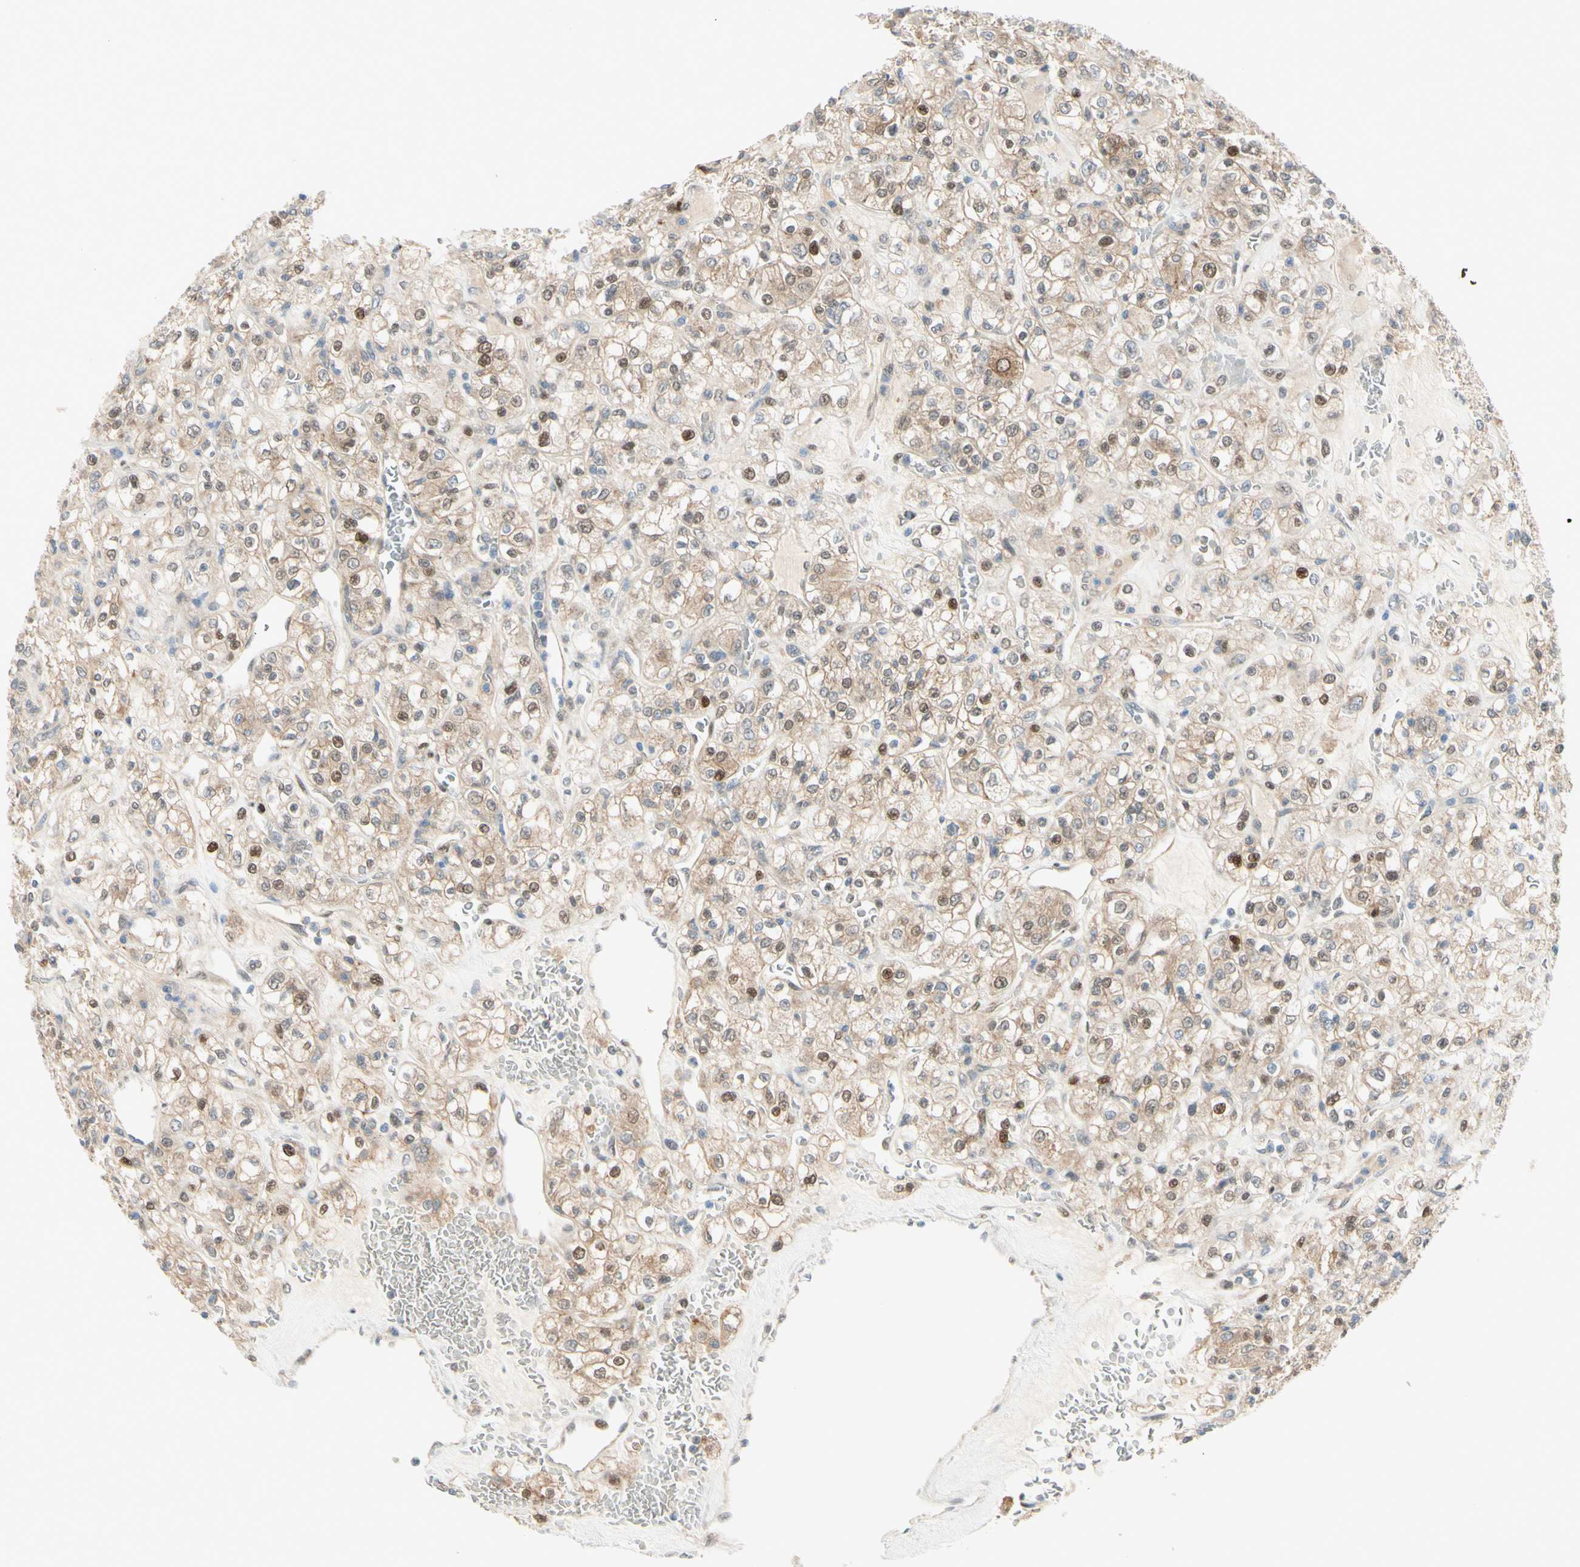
{"staining": {"intensity": "moderate", "quantity": ">75%", "location": "cytoplasmic/membranous,nuclear"}, "tissue": "renal cancer", "cell_type": "Tumor cells", "image_type": "cancer", "snomed": [{"axis": "morphology", "description": "Normal tissue, NOS"}, {"axis": "morphology", "description": "Adenocarcinoma, NOS"}, {"axis": "topography", "description": "Kidney"}], "caption": "Protein expression by IHC demonstrates moderate cytoplasmic/membranous and nuclear staining in approximately >75% of tumor cells in renal adenocarcinoma. The staining was performed using DAB, with brown indicating positive protein expression. Nuclei are stained blue with hematoxylin.", "gene": "PTTG1", "patient": {"sex": "female", "age": 72}}